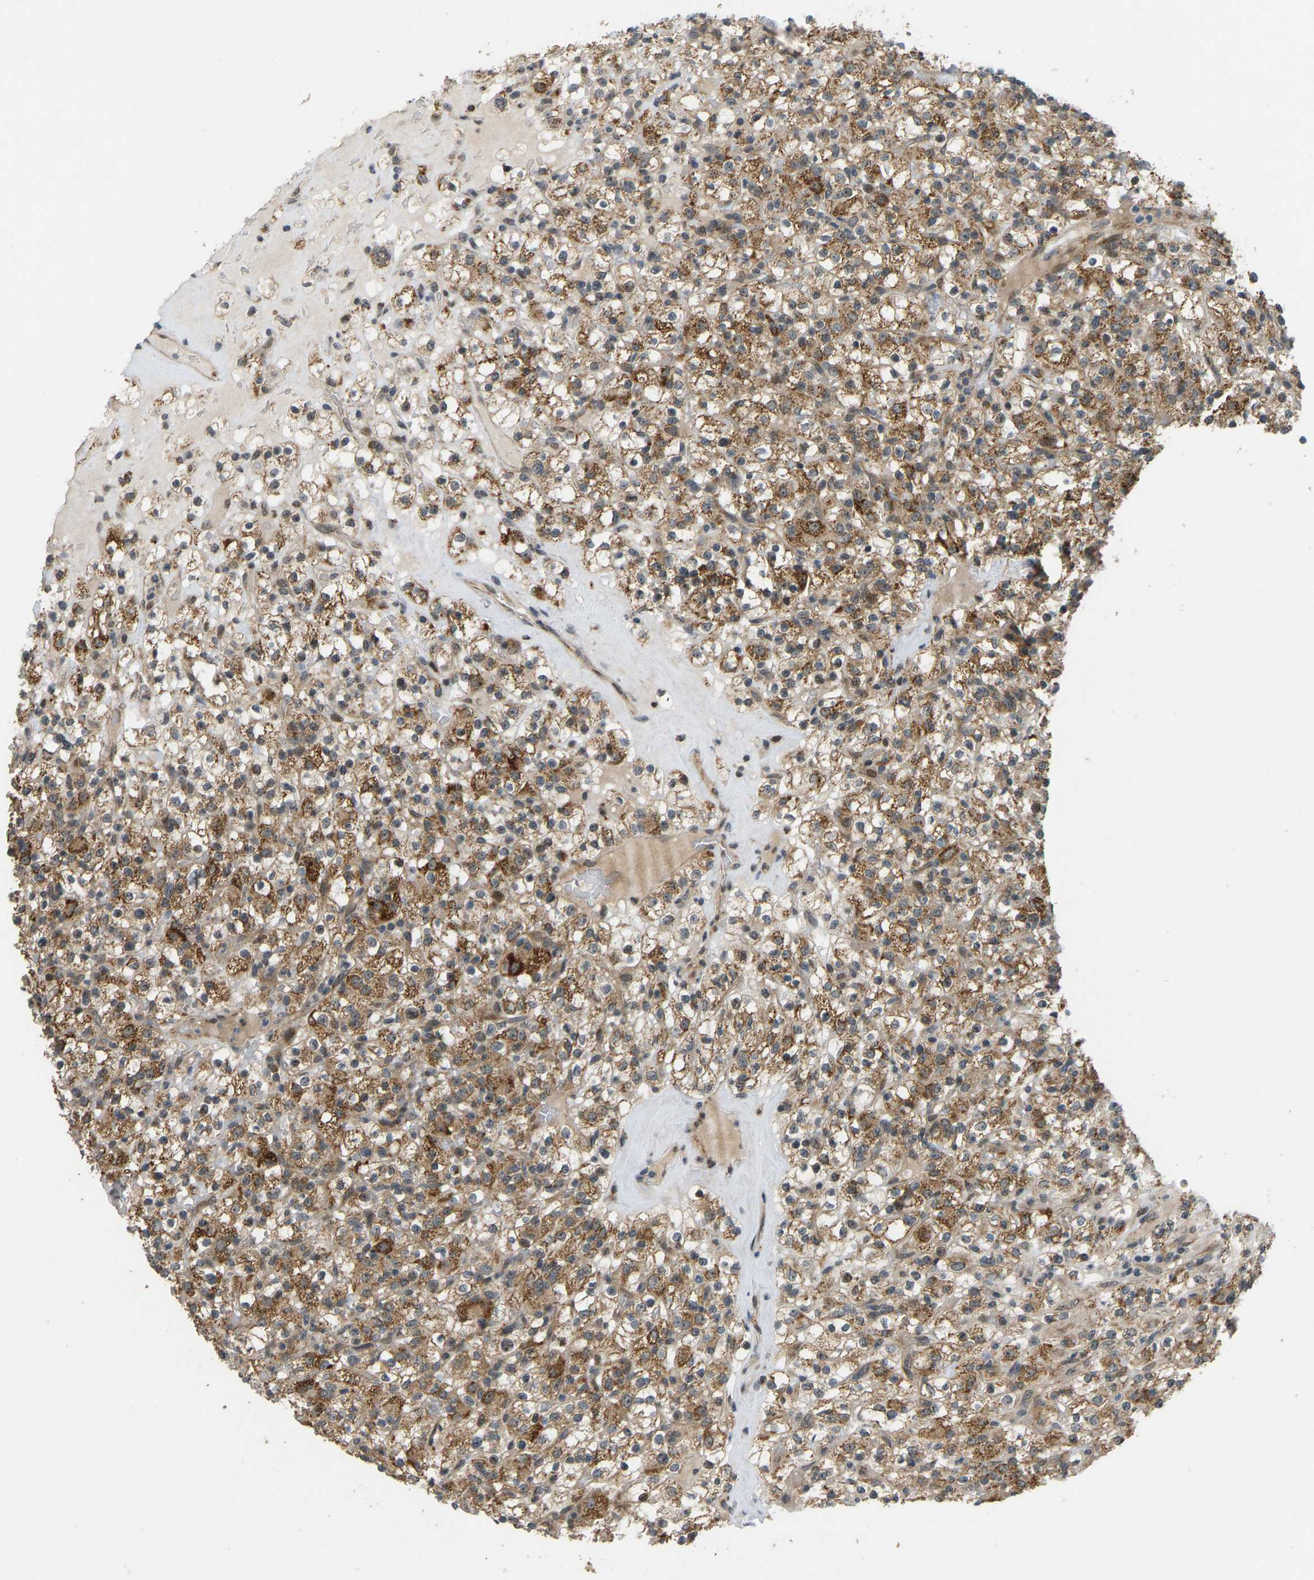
{"staining": {"intensity": "moderate", "quantity": ">75%", "location": "cytoplasmic/membranous,nuclear"}, "tissue": "renal cancer", "cell_type": "Tumor cells", "image_type": "cancer", "snomed": [{"axis": "morphology", "description": "Normal tissue, NOS"}, {"axis": "morphology", "description": "Adenocarcinoma, NOS"}, {"axis": "topography", "description": "Kidney"}], "caption": "Moderate cytoplasmic/membranous and nuclear staining for a protein is seen in approximately >75% of tumor cells of renal adenocarcinoma using IHC.", "gene": "ACADS", "patient": {"sex": "female", "age": 72}}